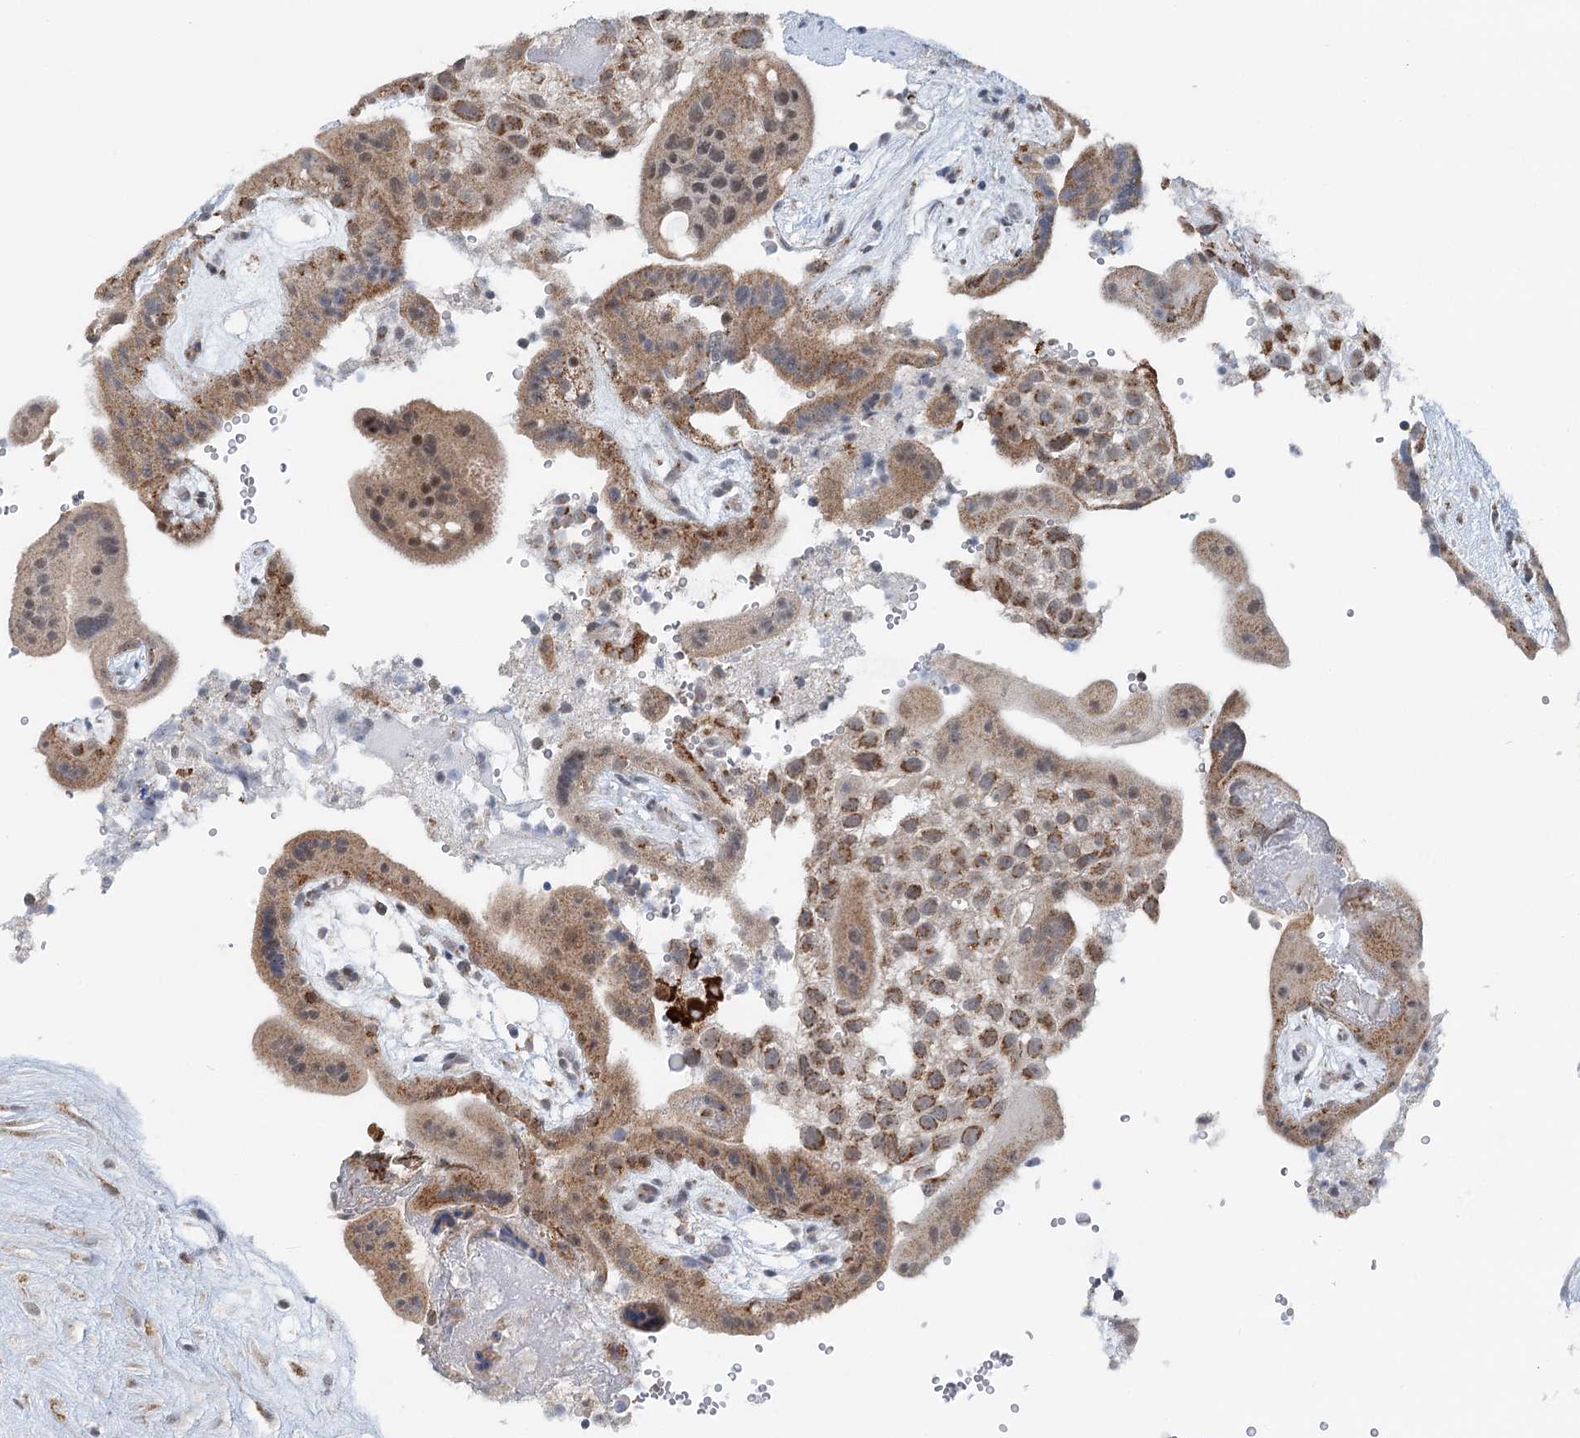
{"staining": {"intensity": "moderate", "quantity": ">75%", "location": "cytoplasmic/membranous"}, "tissue": "placenta", "cell_type": "Trophoblastic cells", "image_type": "normal", "snomed": [{"axis": "morphology", "description": "Normal tissue, NOS"}, {"axis": "topography", "description": "Placenta"}], "caption": "Moderate cytoplasmic/membranous expression is seen in about >75% of trophoblastic cells in unremarkable placenta.", "gene": "RNF150", "patient": {"sex": "female", "age": 18}}